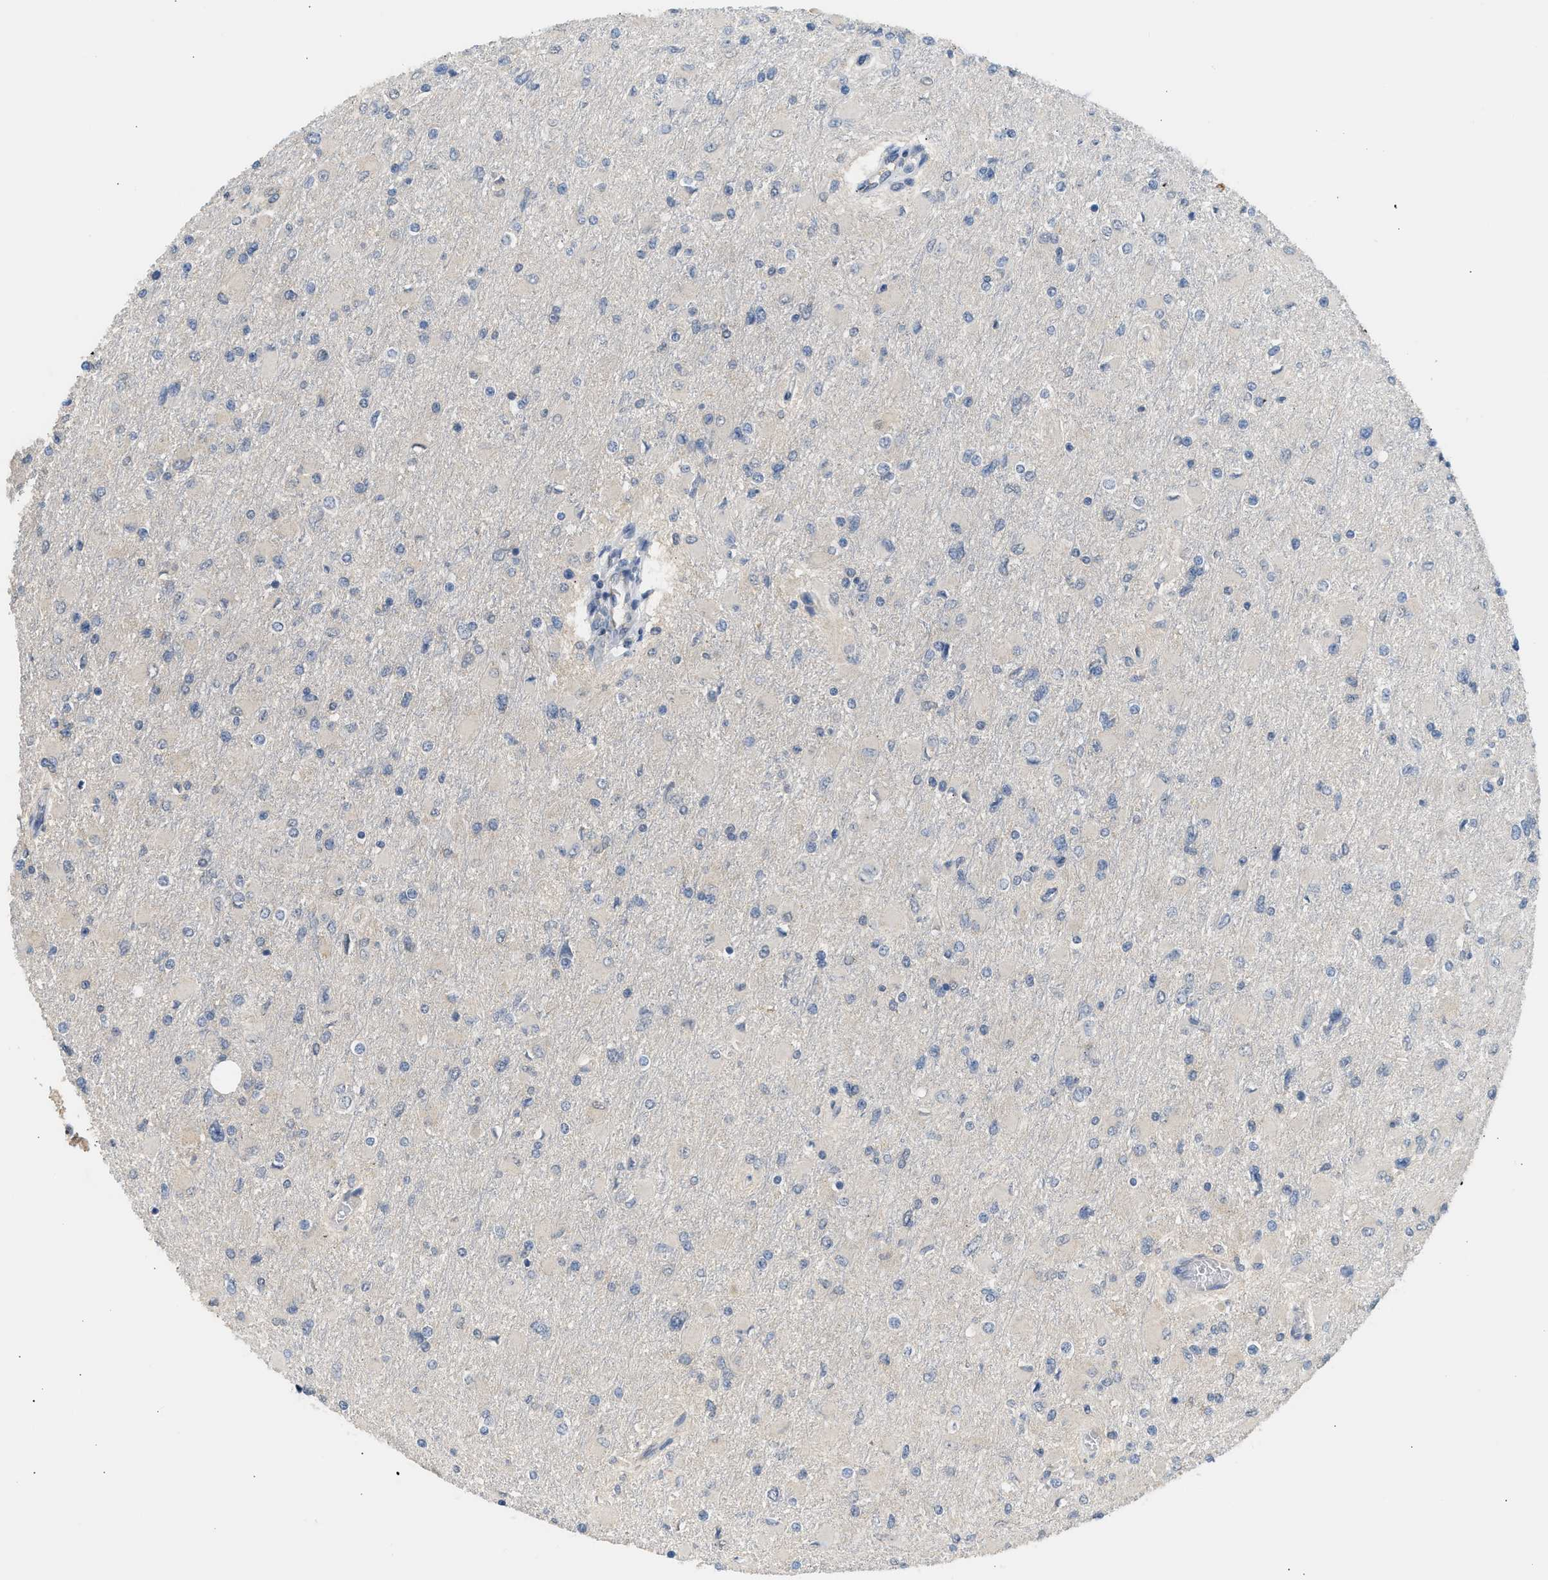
{"staining": {"intensity": "negative", "quantity": "none", "location": "none"}, "tissue": "glioma", "cell_type": "Tumor cells", "image_type": "cancer", "snomed": [{"axis": "morphology", "description": "Glioma, malignant, High grade"}, {"axis": "topography", "description": "Cerebral cortex"}], "caption": "The IHC micrograph has no significant positivity in tumor cells of malignant glioma (high-grade) tissue. (Stains: DAB immunohistochemistry (IHC) with hematoxylin counter stain, Microscopy: brightfield microscopy at high magnification).", "gene": "RHBDF2", "patient": {"sex": "female", "age": 36}}